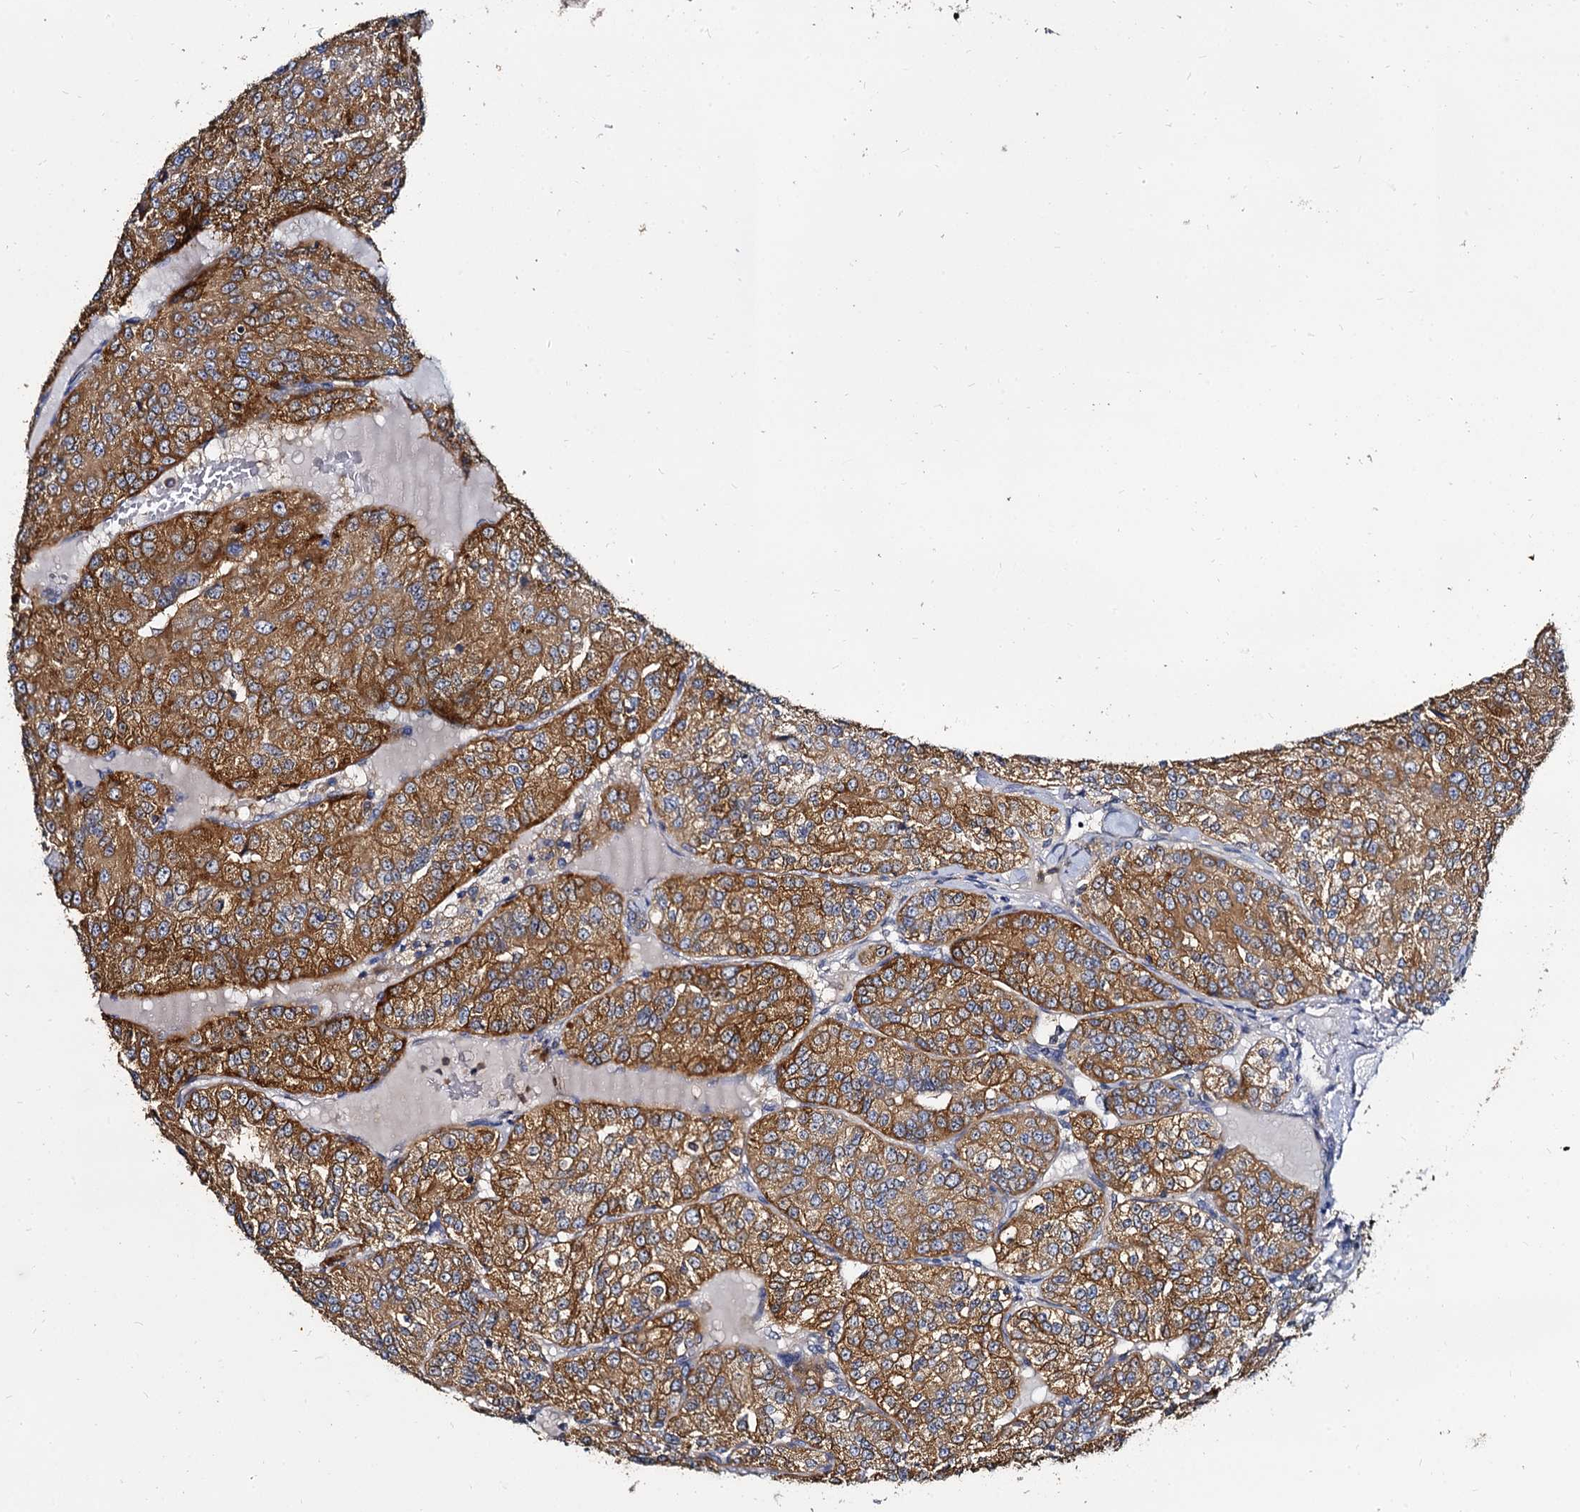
{"staining": {"intensity": "moderate", "quantity": ">75%", "location": "cytoplasmic/membranous"}, "tissue": "renal cancer", "cell_type": "Tumor cells", "image_type": "cancer", "snomed": [{"axis": "morphology", "description": "Adenocarcinoma, NOS"}, {"axis": "topography", "description": "Kidney"}], "caption": "The photomicrograph demonstrates immunohistochemical staining of renal cancer (adenocarcinoma). There is moderate cytoplasmic/membranous staining is identified in about >75% of tumor cells. (DAB (3,3'-diaminobenzidine) = brown stain, brightfield microscopy at high magnification).", "gene": "ANKRD13A", "patient": {"sex": "female", "age": 63}}